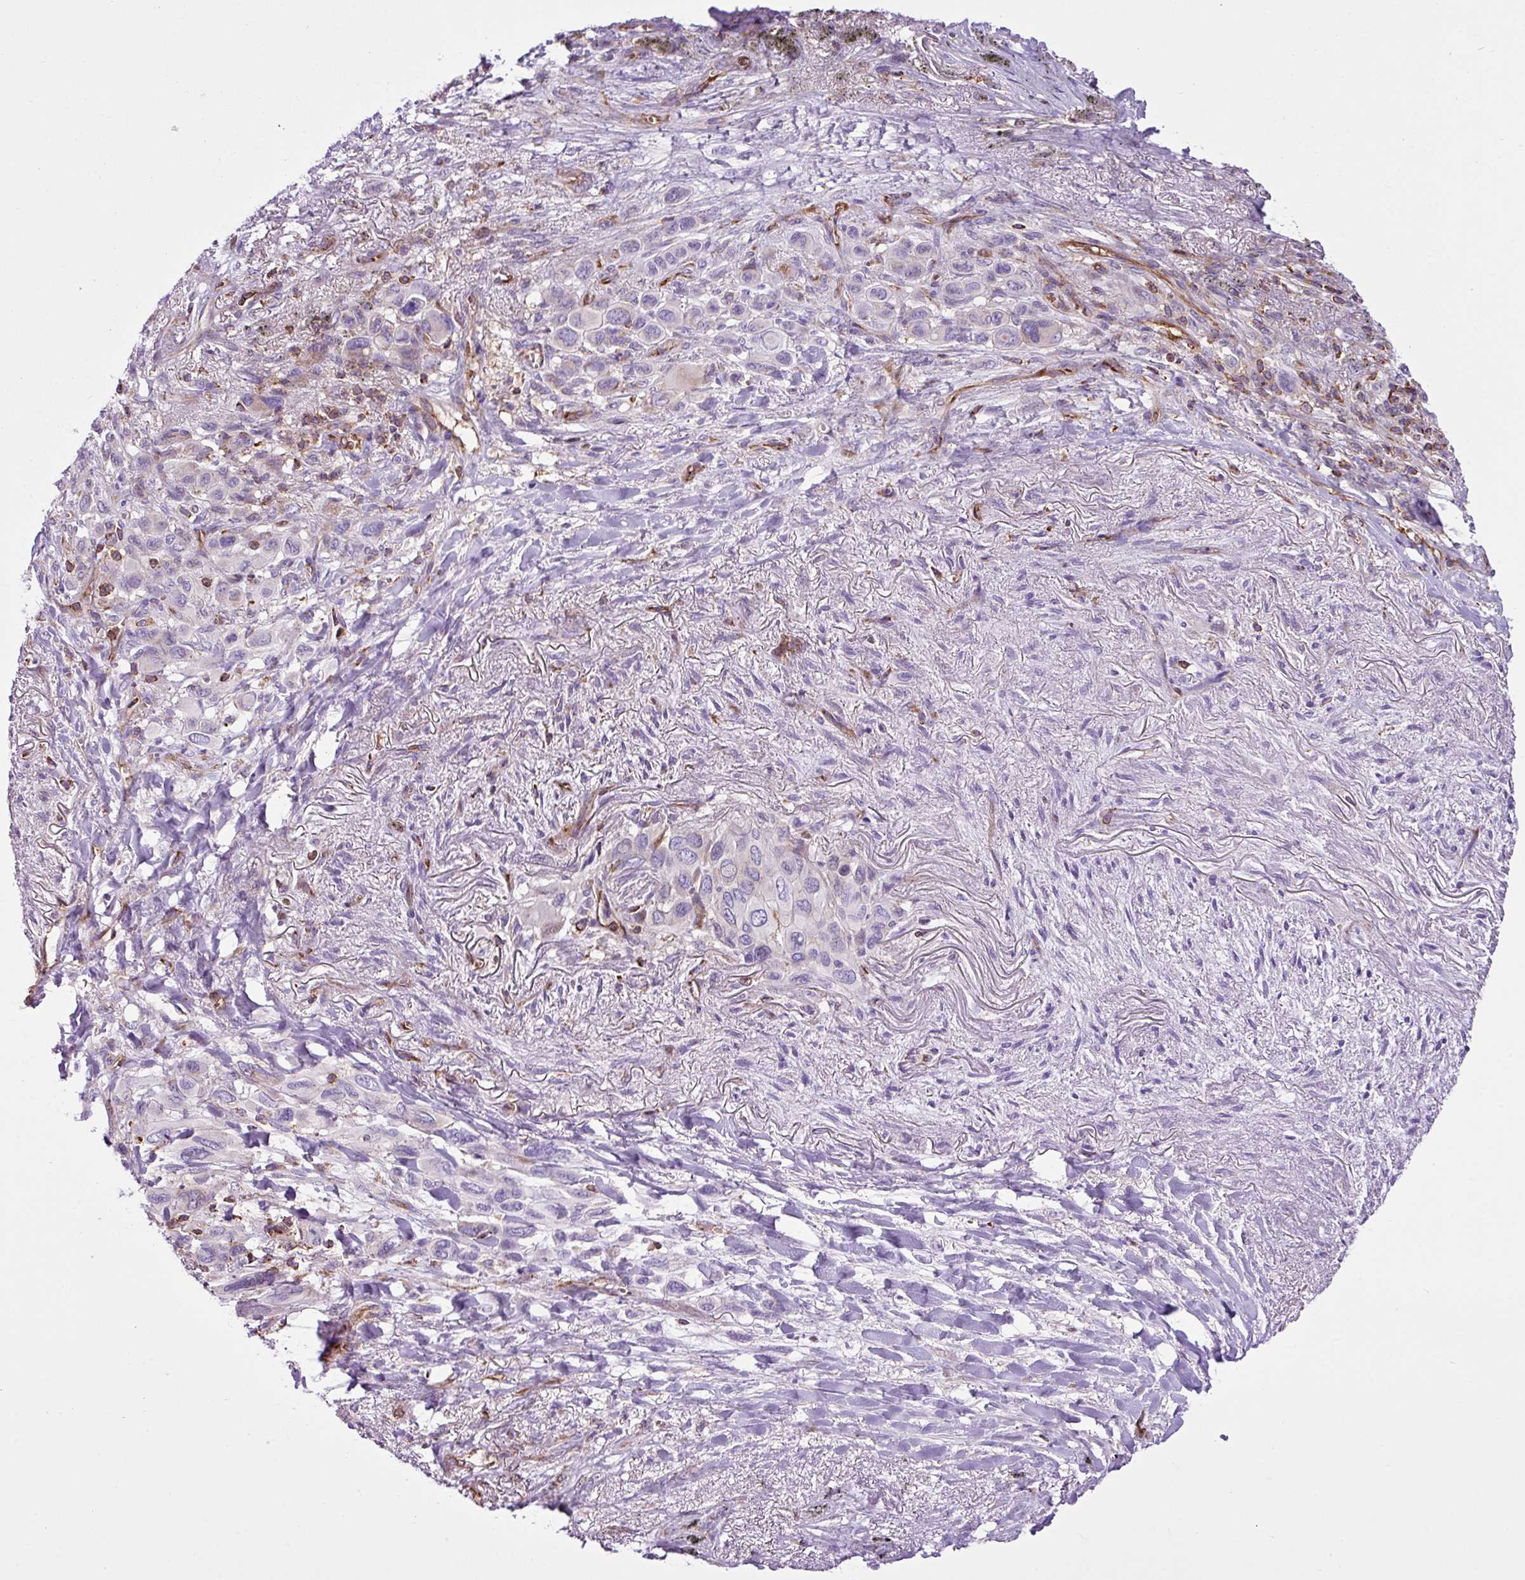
{"staining": {"intensity": "negative", "quantity": "none", "location": "none"}, "tissue": "melanoma", "cell_type": "Tumor cells", "image_type": "cancer", "snomed": [{"axis": "morphology", "description": "Malignant melanoma, Metastatic site"}, {"axis": "topography", "description": "Lung"}], "caption": "Histopathology image shows no protein expression in tumor cells of malignant melanoma (metastatic site) tissue.", "gene": "EME2", "patient": {"sex": "male", "age": 48}}